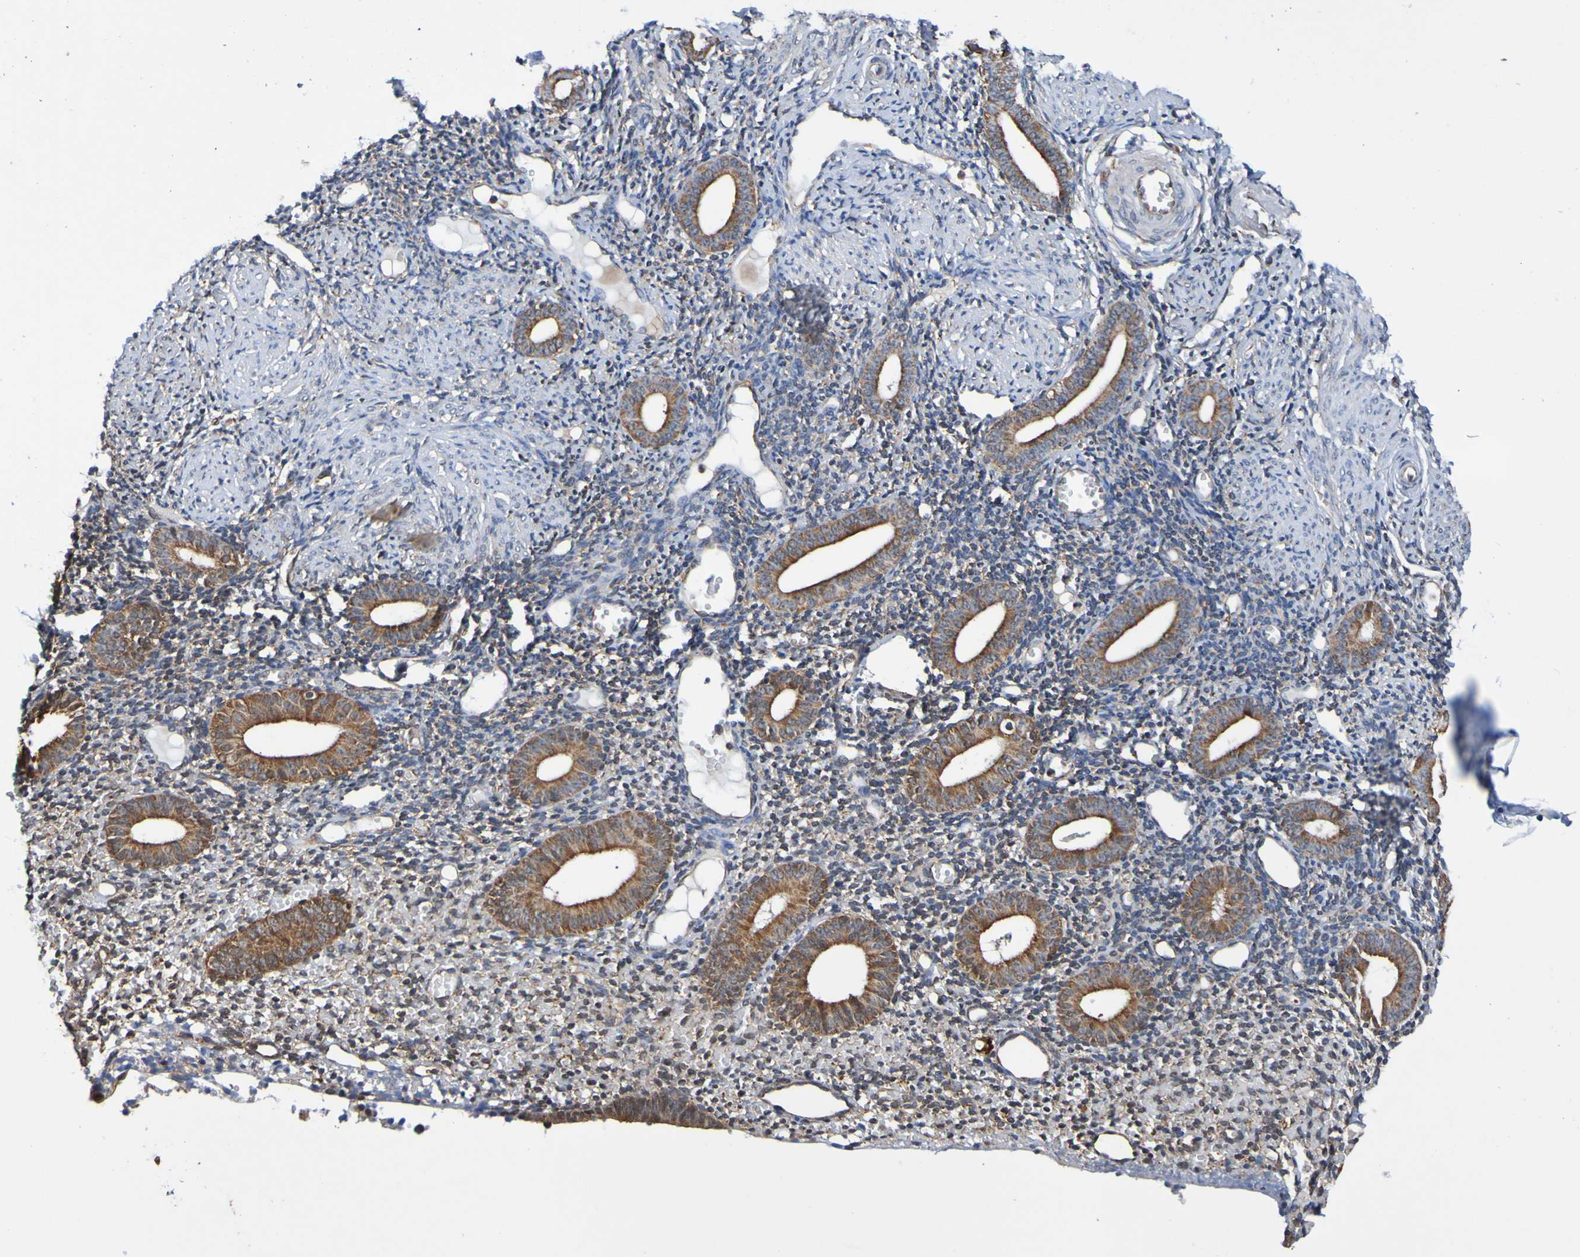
{"staining": {"intensity": "negative", "quantity": "none", "location": "none"}, "tissue": "endometrium", "cell_type": "Cells in endometrial stroma", "image_type": "normal", "snomed": [{"axis": "morphology", "description": "Normal tissue, NOS"}, {"axis": "topography", "description": "Endometrium"}], "caption": "High power microscopy image of an immunohistochemistry (IHC) image of unremarkable endometrium, revealing no significant expression in cells in endometrial stroma.", "gene": "AXIN1", "patient": {"sex": "female", "age": 50}}